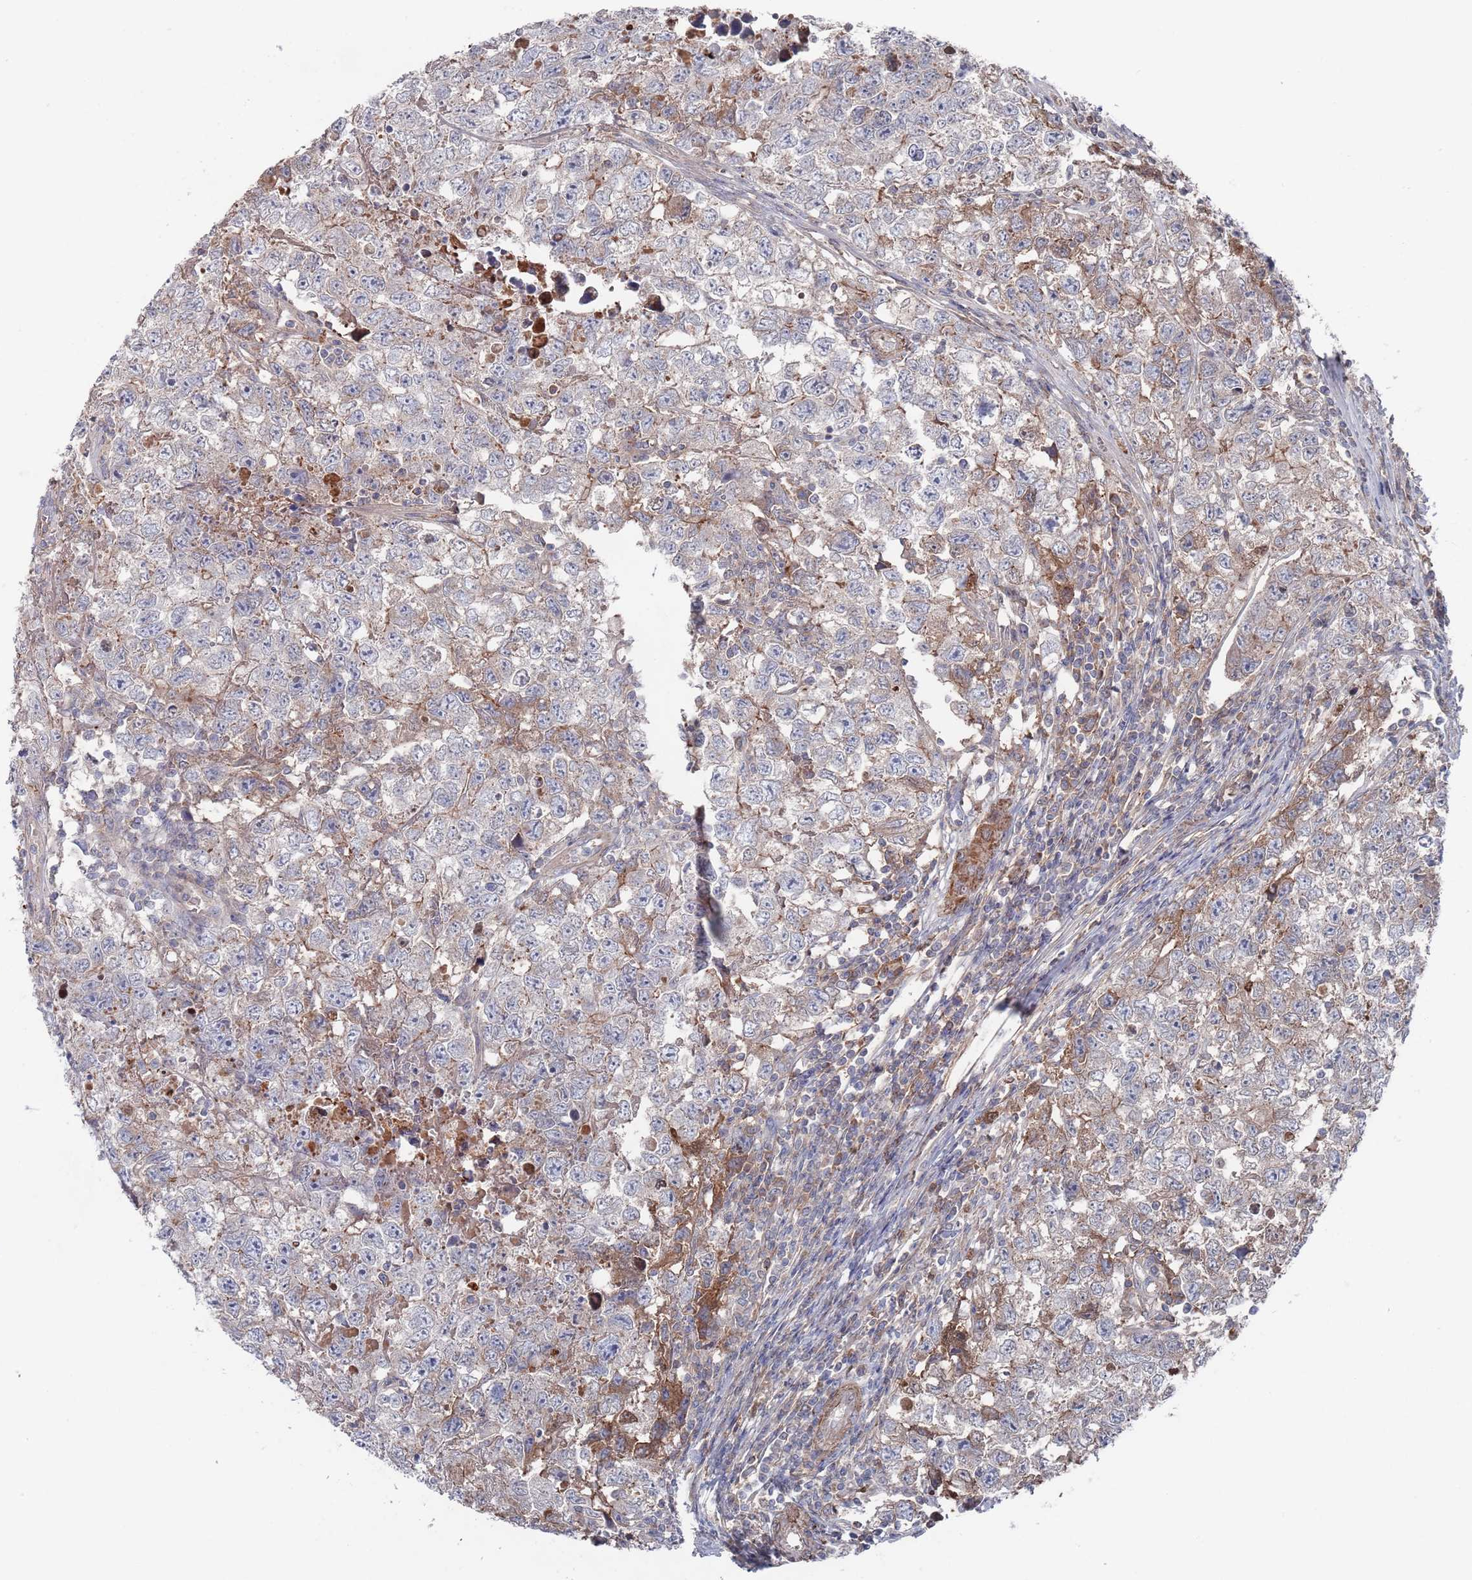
{"staining": {"intensity": "negative", "quantity": "none", "location": "none"}, "tissue": "testis cancer", "cell_type": "Tumor cells", "image_type": "cancer", "snomed": [{"axis": "morphology", "description": "Carcinoma, Embryonal, NOS"}, {"axis": "topography", "description": "Testis"}], "caption": "This histopathology image is of testis cancer (embryonal carcinoma) stained with immunohistochemistry (IHC) to label a protein in brown with the nuclei are counter-stained blue. There is no expression in tumor cells. (Brightfield microscopy of DAB (3,3'-diaminobenzidine) IHC at high magnification).", "gene": "PLEKHA4", "patient": {"sex": "male", "age": 22}}